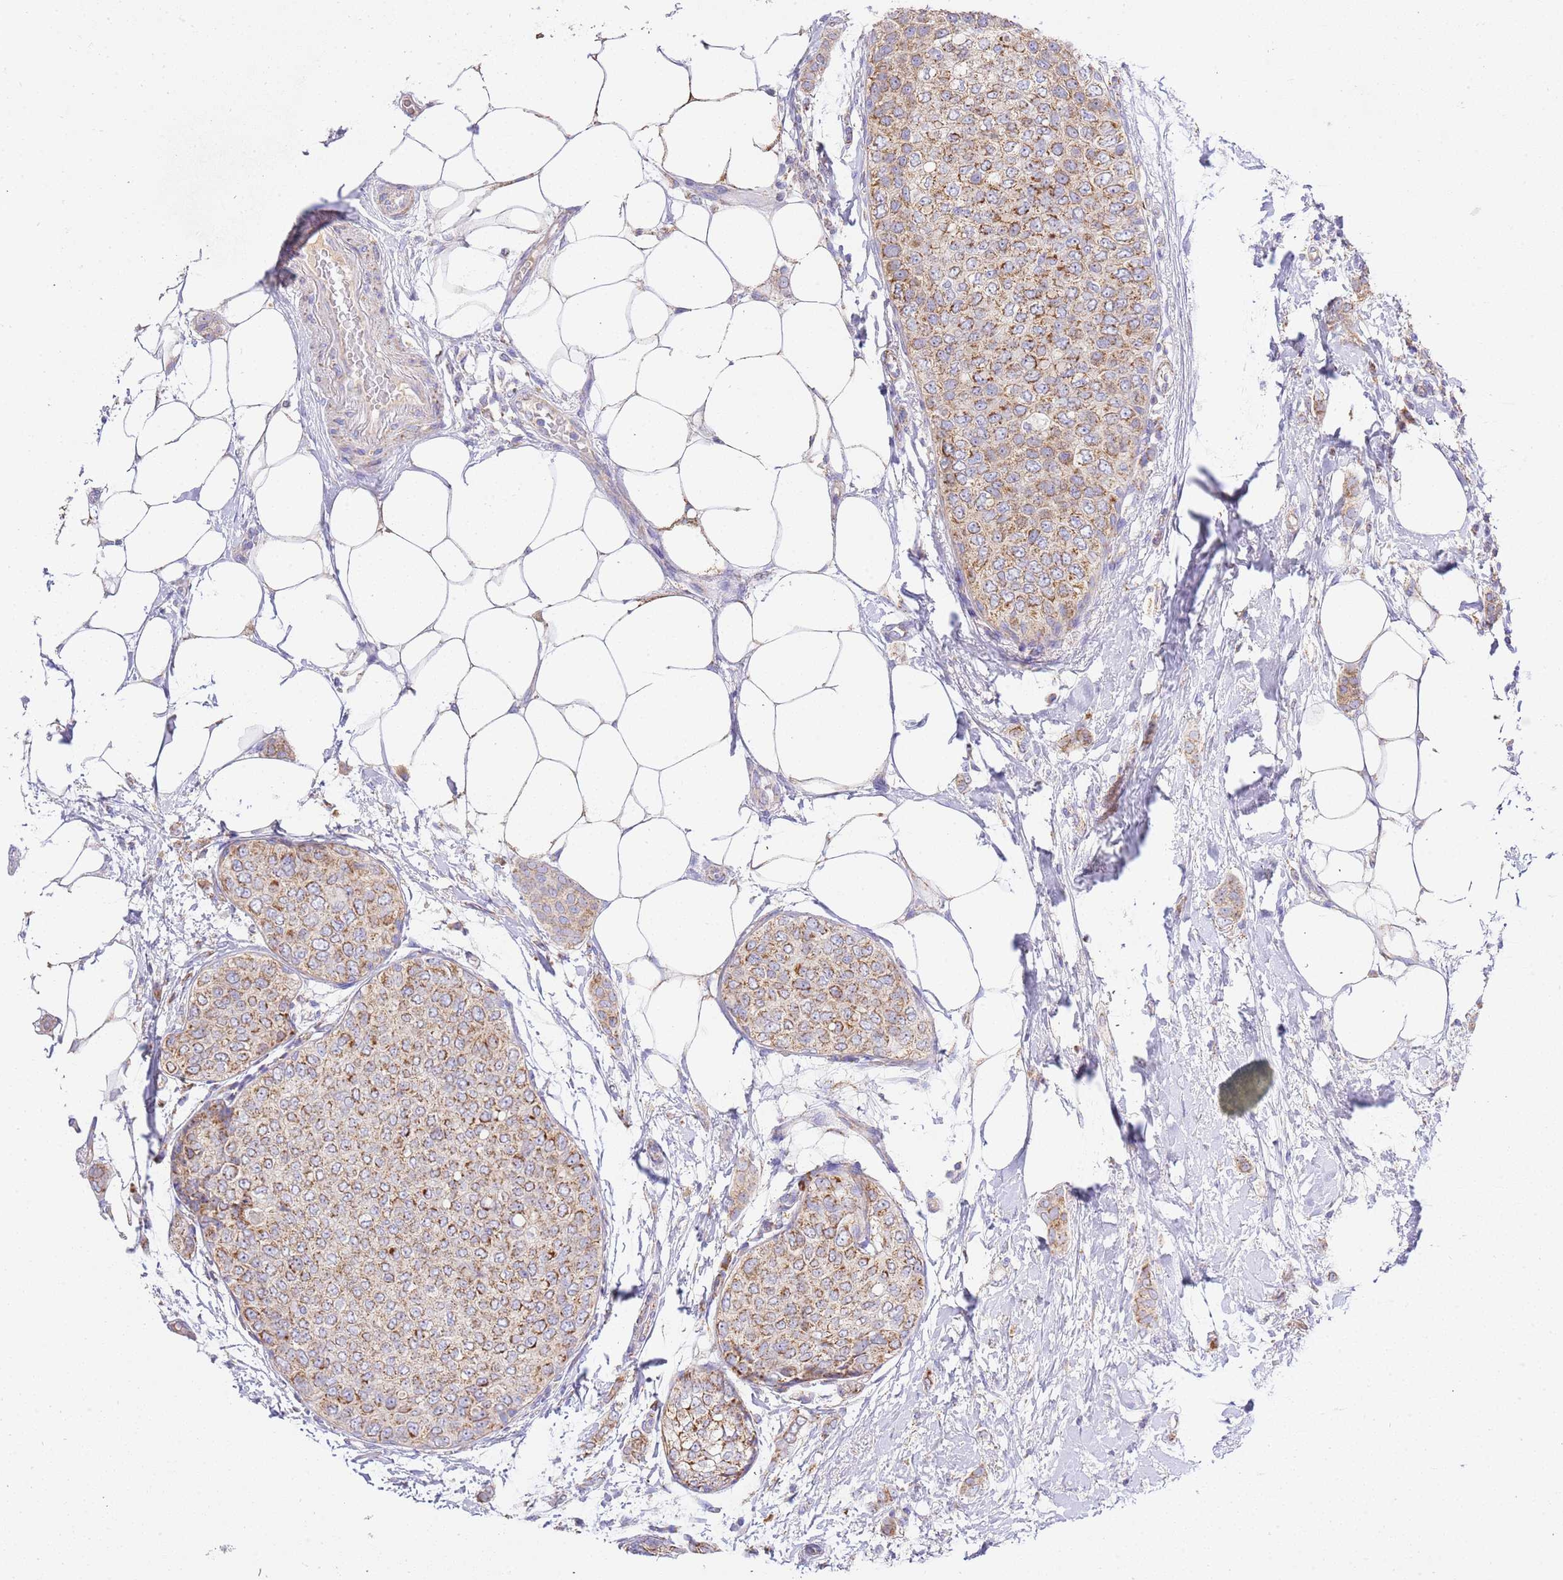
{"staining": {"intensity": "moderate", "quantity": ">75%", "location": "cytoplasmic/membranous"}, "tissue": "breast cancer", "cell_type": "Tumor cells", "image_type": "cancer", "snomed": [{"axis": "morphology", "description": "Duct carcinoma"}, {"axis": "topography", "description": "Breast"}], "caption": "Immunohistochemical staining of breast cancer shows medium levels of moderate cytoplasmic/membranous positivity in about >75% of tumor cells. (DAB IHC, brown staining for protein, blue staining for nuclei).", "gene": "ZBTB39", "patient": {"sex": "female", "age": 72}}